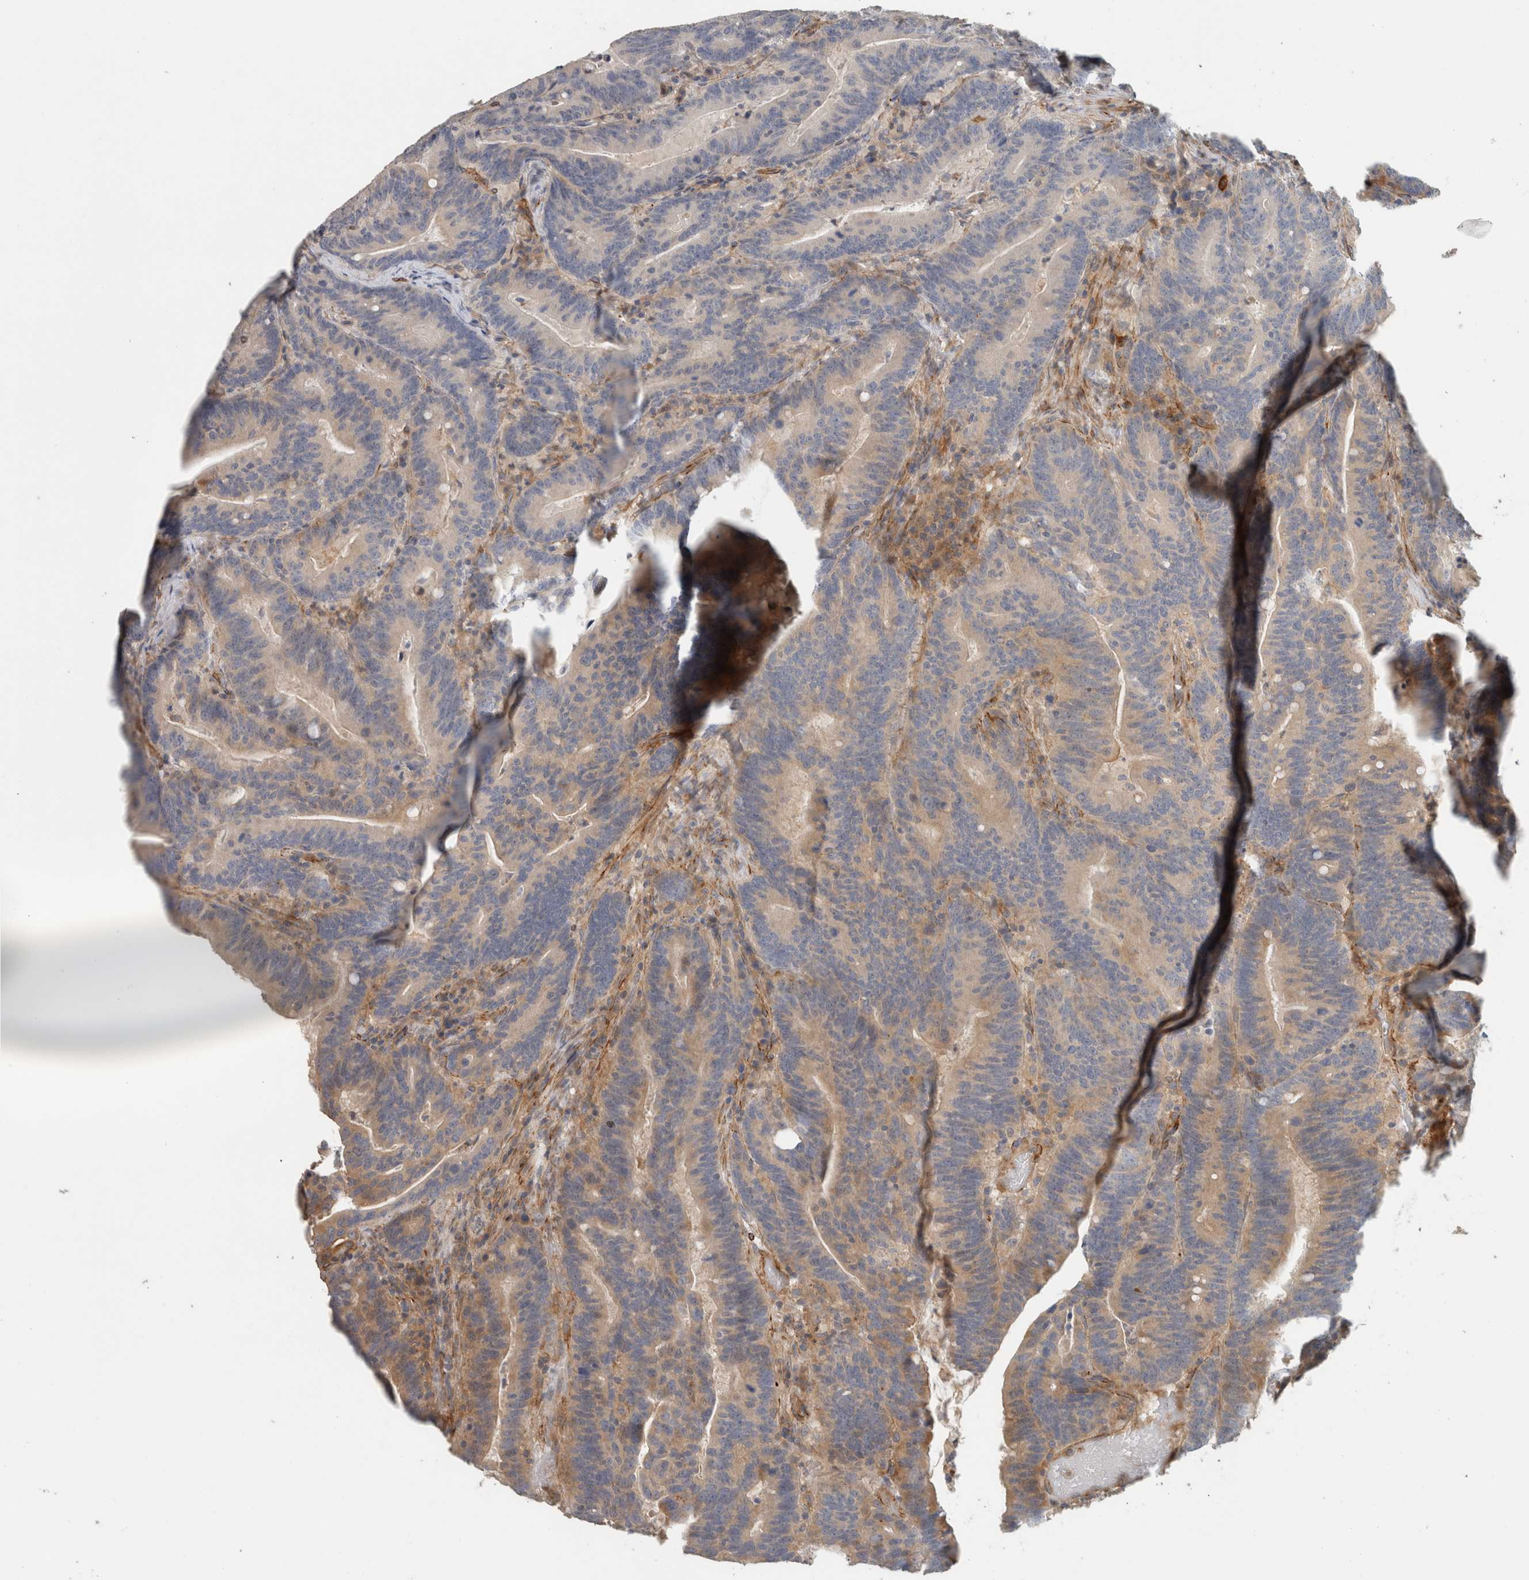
{"staining": {"intensity": "weak", "quantity": "25%-75%", "location": "cytoplasmic/membranous"}, "tissue": "colorectal cancer", "cell_type": "Tumor cells", "image_type": "cancer", "snomed": [{"axis": "morphology", "description": "Adenocarcinoma, NOS"}, {"axis": "topography", "description": "Colon"}], "caption": "Brown immunohistochemical staining in human colorectal cancer (adenocarcinoma) exhibits weak cytoplasmic/membranous staining in approximately 25%-75% of tumor cells. Using DAB (3,3'-diaminobenzidine) (brown) and hematoxylin (blue) stains, captured at high magnification using brightfield microscopy.", "gene": "SIPA1L2", "patient": {"sex": "female", "age": 66}}